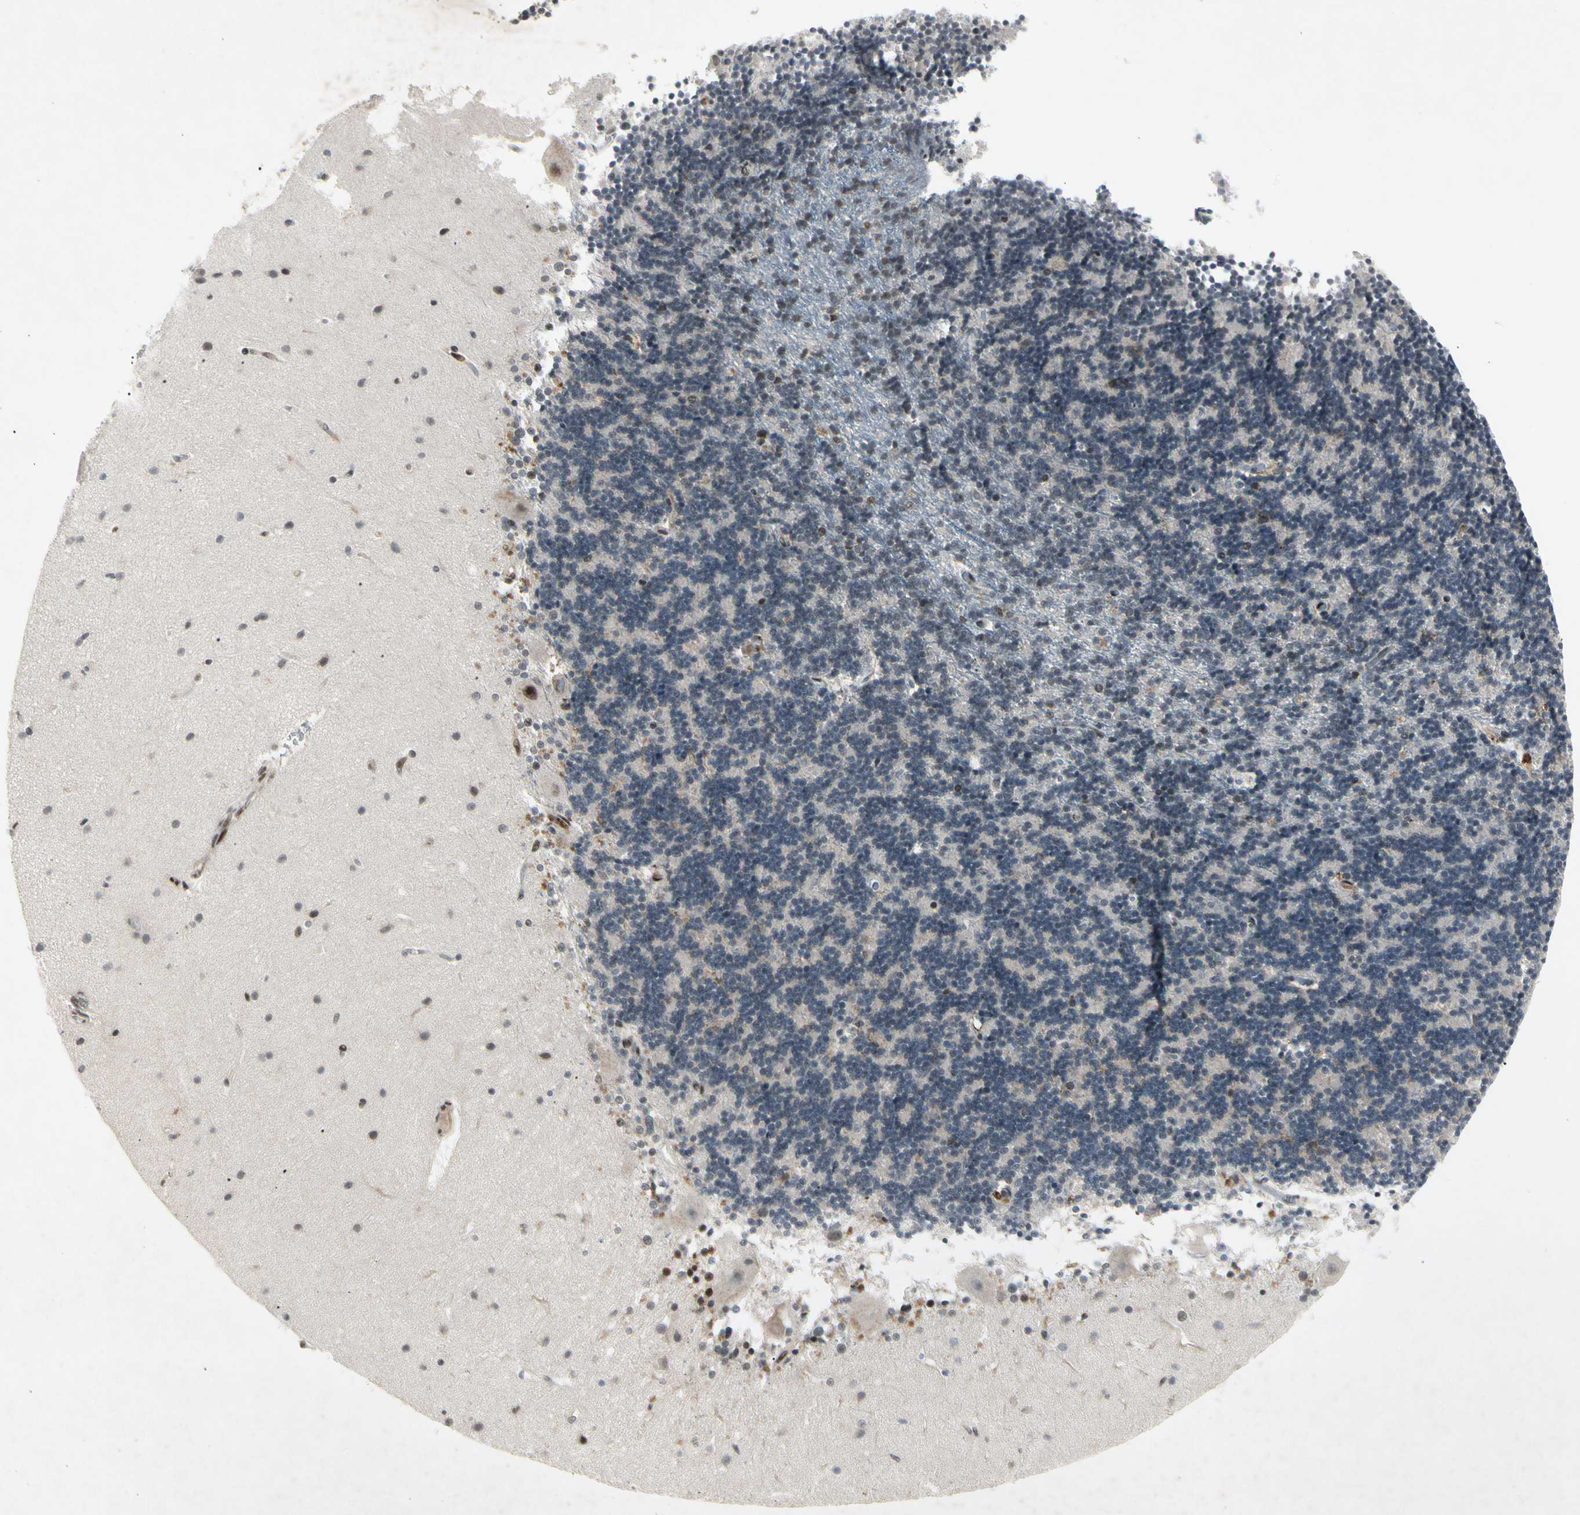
{"staining": {"intensity": "weak", "quantity": "25%-75%", "location": "nuclear"}, "tissue": "cerebellum", "cell_type": "Cells in granular layer", "image_type": "normal", "snomed": [{"axis": "morphology", "description": "Normal tissue, NOS"}, {"axis": "topography", "description": "Cerebellum"}], "caption": "Immunohistochemical staining of normal human cerebellum demonstrates weak nuclear protein expression in about 25%-75% of cells in granular layer. Using DAB (3,3'-diaminobenzidine) (brown) and hematoxylin (blue) stains, captured at high magnification using brightfield microscopy.", "gene": "FOXJ2", "patient": {"sex": "female", "age": 54}}